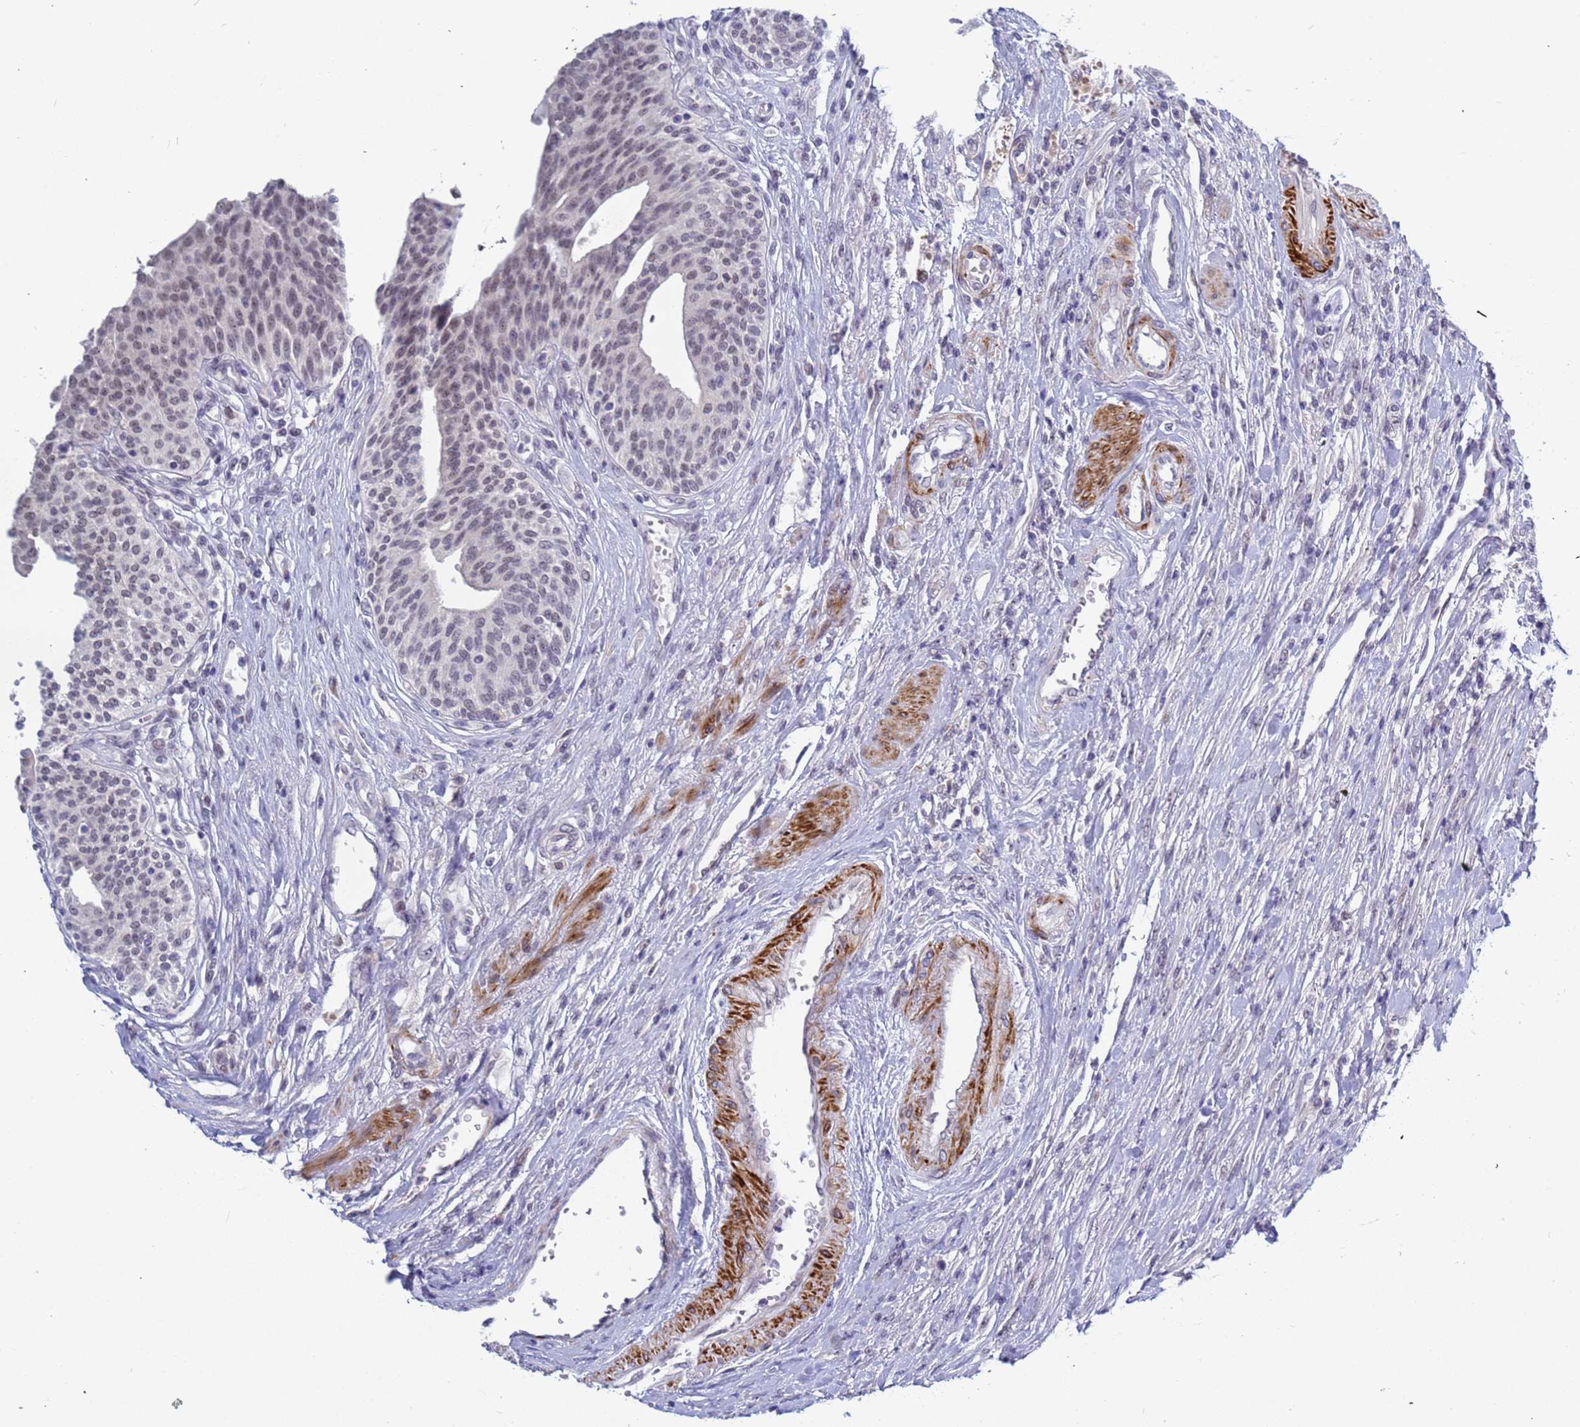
{"staining": {"intensity": "weak", "quantity": "25%-75%", "location": "nuclear"}, "tissue": "urothelial cancer", "cell_type": "Tumor cells", "image_type": "cancer", "snomed": [{"axis": "morphology", "description": "Urothelial carcinoma, High grade"}, {"axis": "topography", "description": "Urinary bladder"}], "caption": "Human urothelial cancer stained with a brown dye displays weak nuclear positive staining in approximately 25%-75% of tumor cells.", "gene": "CXorf65", "patient": {"sex": "female", "age": 79}}